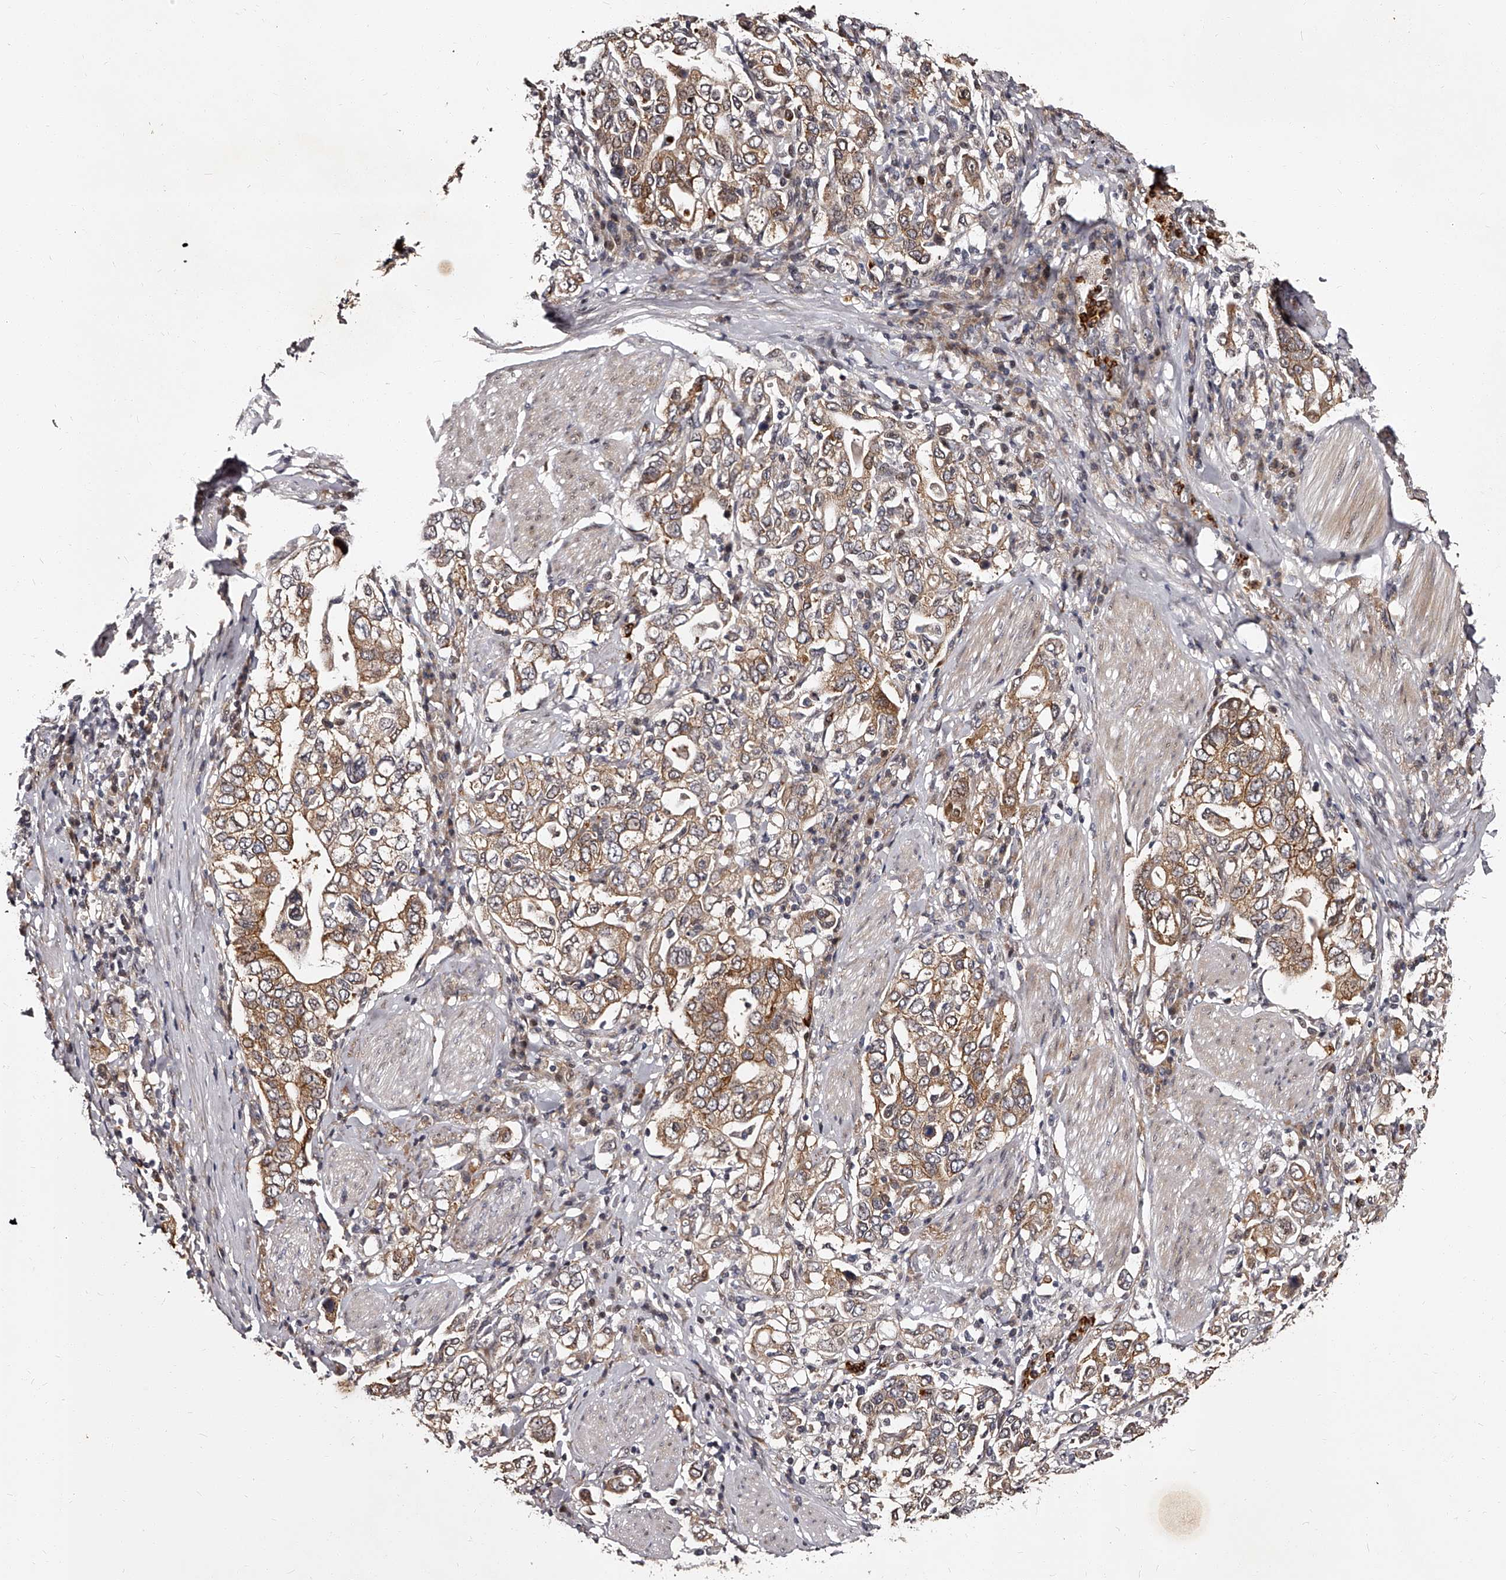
{"staining": {"intensity": "moderate", "quantity": ">75%", "location": "cytoplasmic/membranous"}, "tissue": "stomach cancer", "cell_type": "Tumor cells", "image_type": "cancer", "snomed": [{"axis": "morphology", "description": "Adenocarcinoma, NOS"}, {"axis": "topography", "description": "Stomach, upper"}], "caption": "A photomicrograph showing moderate cytoplasmic/membranous expression in about >75% of tumor cells in stomach adenocarcinoma, as visualized by brown immunohistochemical staining.", "gene": "RSC1A1", "patient": {"sex": "male", "age": 62}}